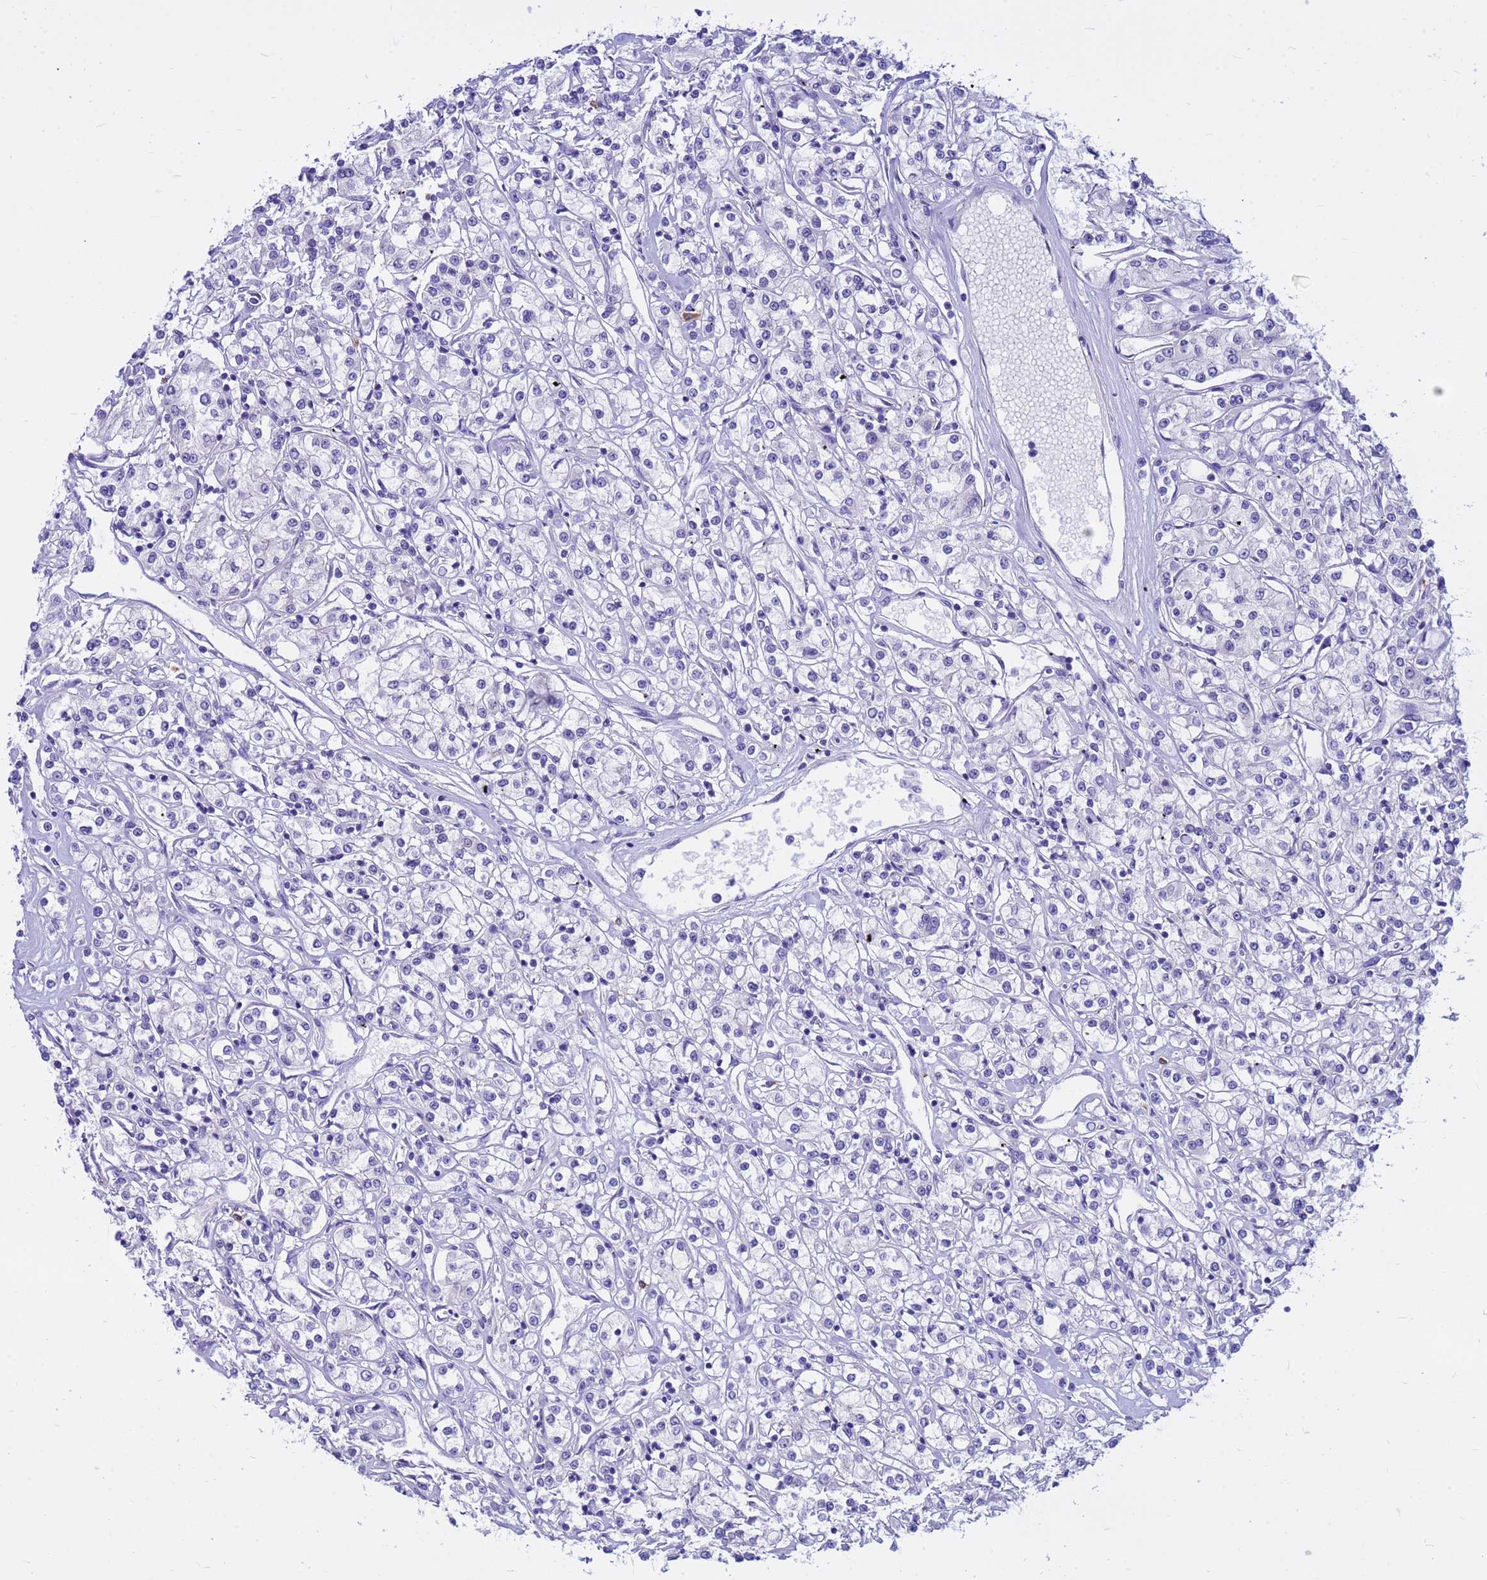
{"staining": {"intensity": "negative", "quantity": "none", "location": "none"}, "tissue": "renal cancer", "cell_type": "Tumor cells", "image_type": "cancer", "snomed": [{"axis": "morphology", "description": "Adenocarcinoma, NOS"}, {"axis": "topography", "description": "Kidney"}], "caption": "Renal cancer (adenocarcinoma) stained for a protein using immunohistochemistry (IHC) exhibits no positivity tumor cells.", "gene": "DMRTC2", "patient": {"sex": "female", "age": 59}}